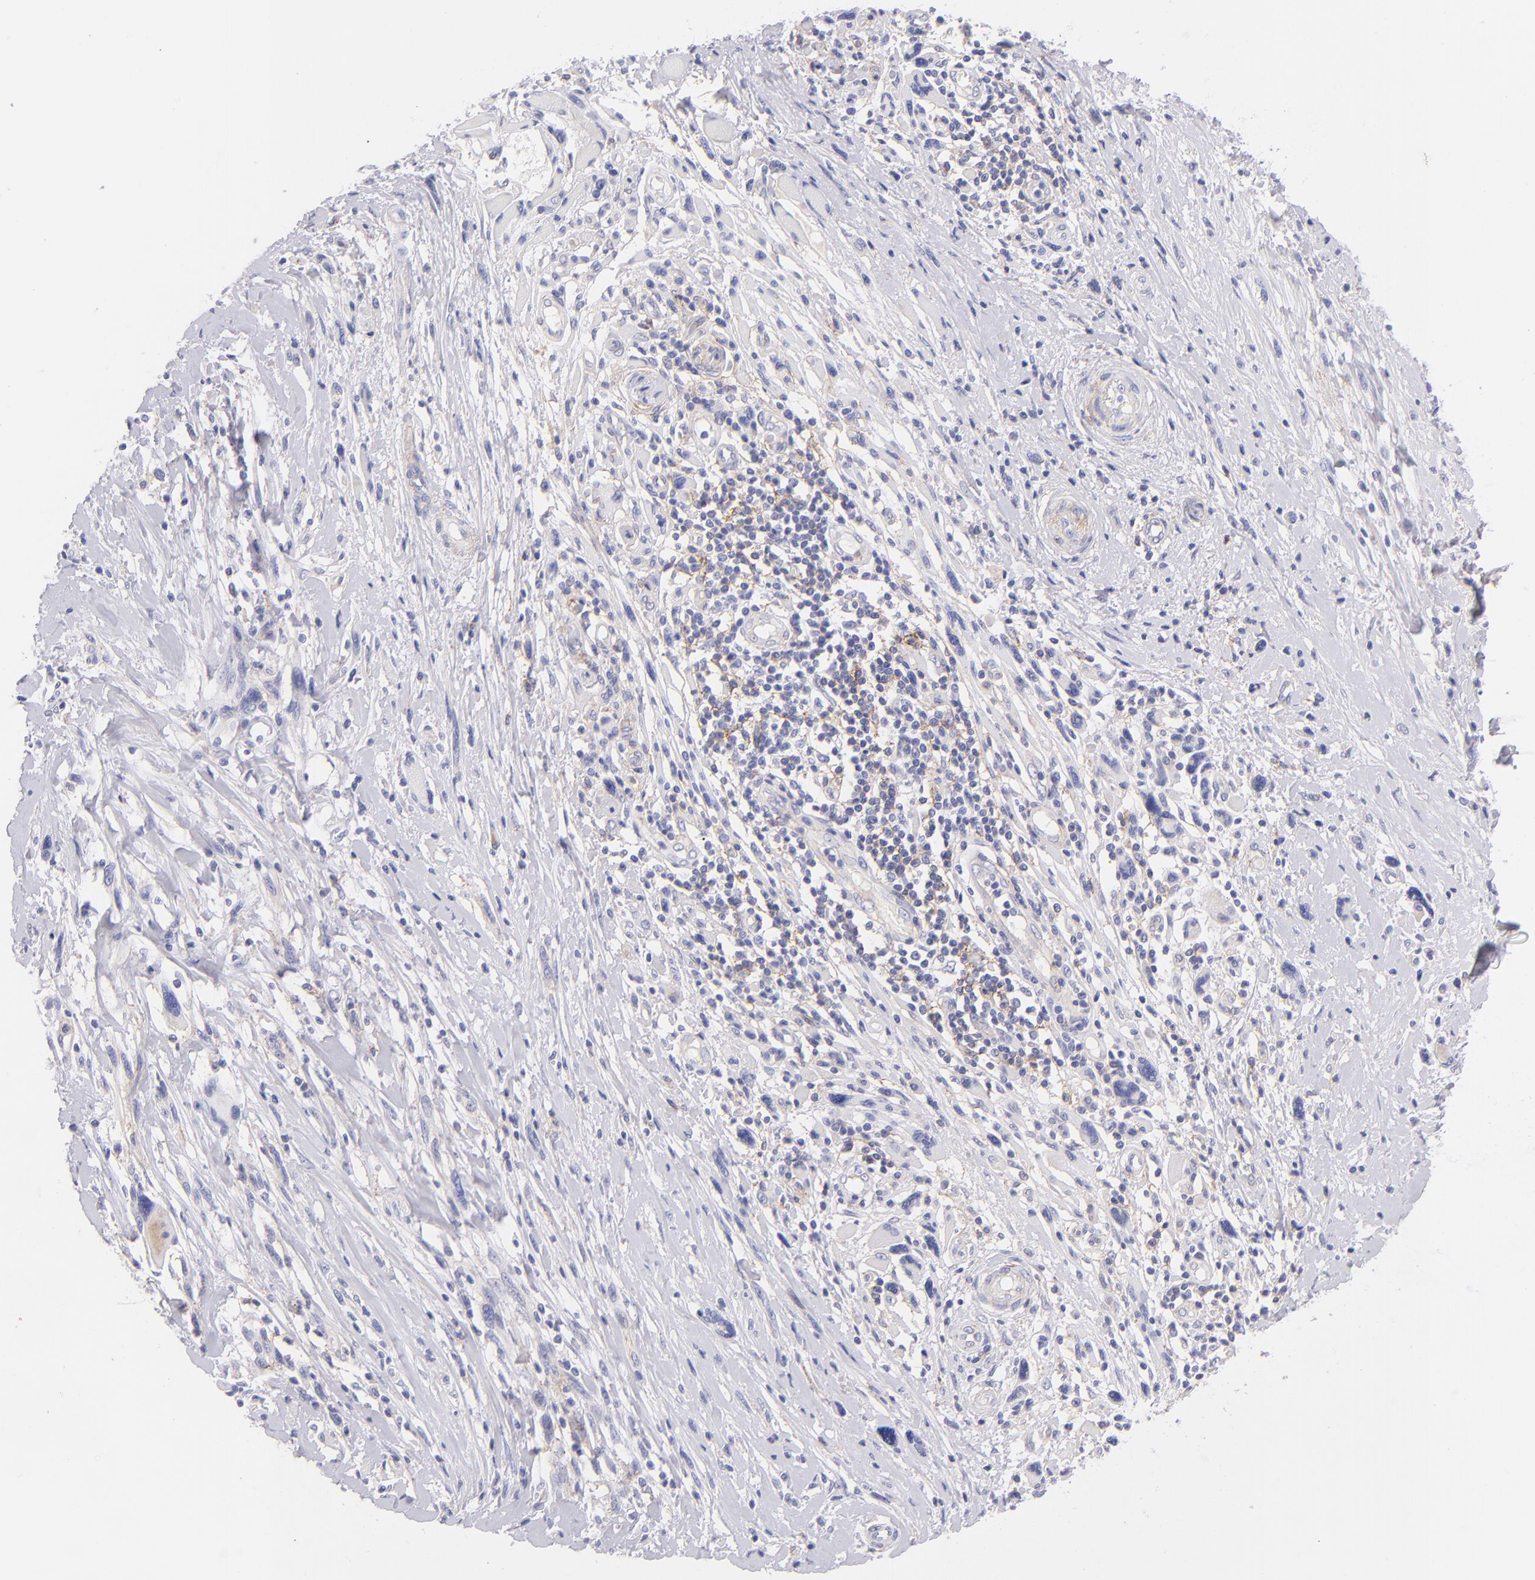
{"staining": {"intensity": "negative", "quantity": "none", "location": "none"}, "tissue": "melanoma", "cell_type": "Tumor cells", "image_type": "cancer", "snomed": [{"axis": "morphology", "description": "Malignant melanoma, NOS"}, {"axis": "topography", "description": "Skin"}], "caption": "The histopathology image displays no staining of tumor cells in melanoma. (Immunohistochemistry (ihc), brightfield microscopy, high magnification).", "gene": "CD81", "patient": {"sex": "male", "age": 91}}